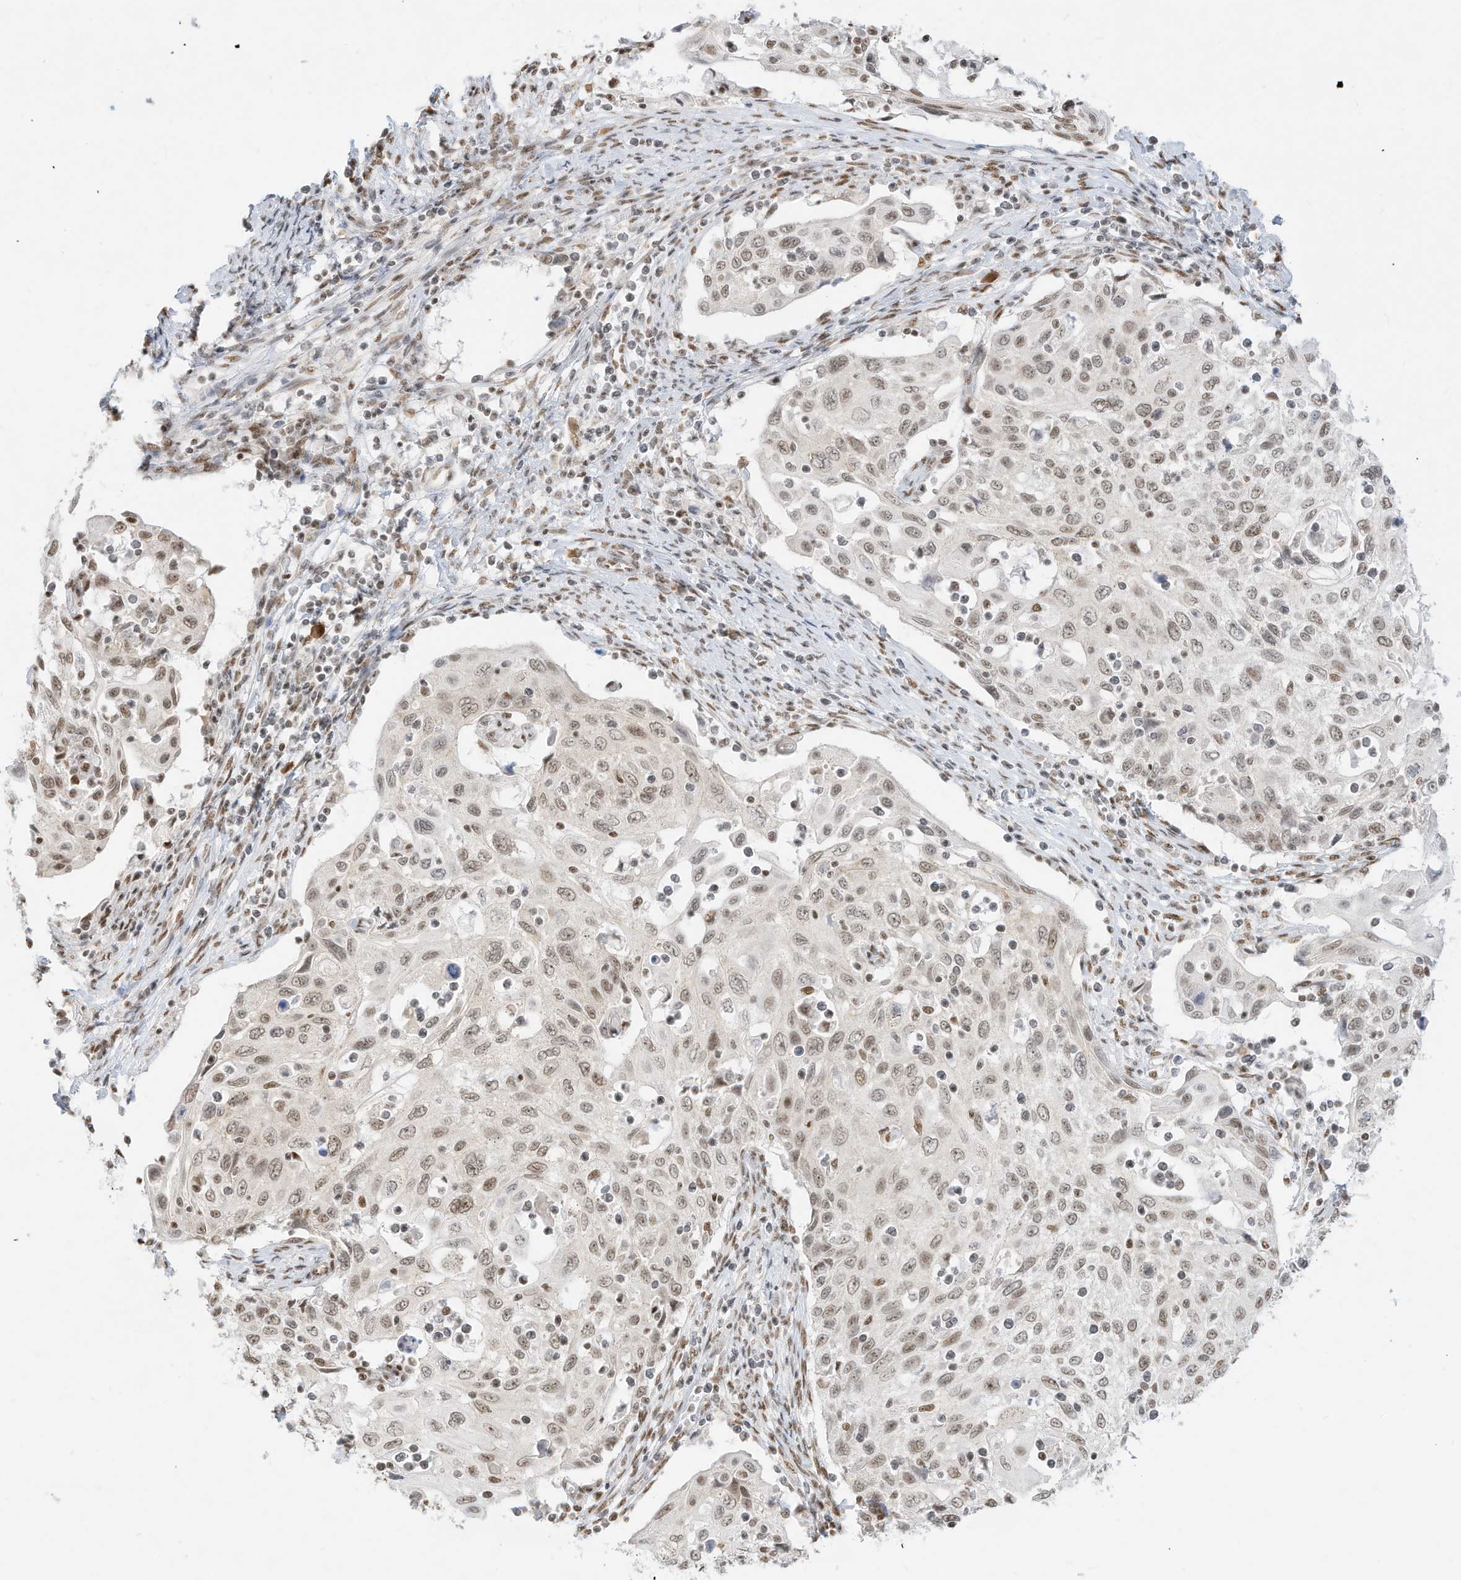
{"staining": {"intensity": "weak", "quantity": ">75%", "location": "nuclear"}, "tissue": "cervical cancer", "cell_type": "Tumor cells", "image_type": "cancer", "snomed": [{"axis": "morphology", "description": "Squamous cell carcinoma, NOS"}, {"axis": "topography", "description": "Cervix"}], "caption": "Immunohistochemical staining of human cervical cancer (squamous cell carcinoma) demonstrates low levels of weak nuclear positivity in approximately >75% of tumor cells. The staining was performed using DAB (3,3'-diaminobenzidine) to visualize the protein expression in brown, while the nuclei were stained in blue with hematoxylin (Magnification: 20x).", "gene": "NHSL1", "patient": {"sex": "female", "age": 70}}